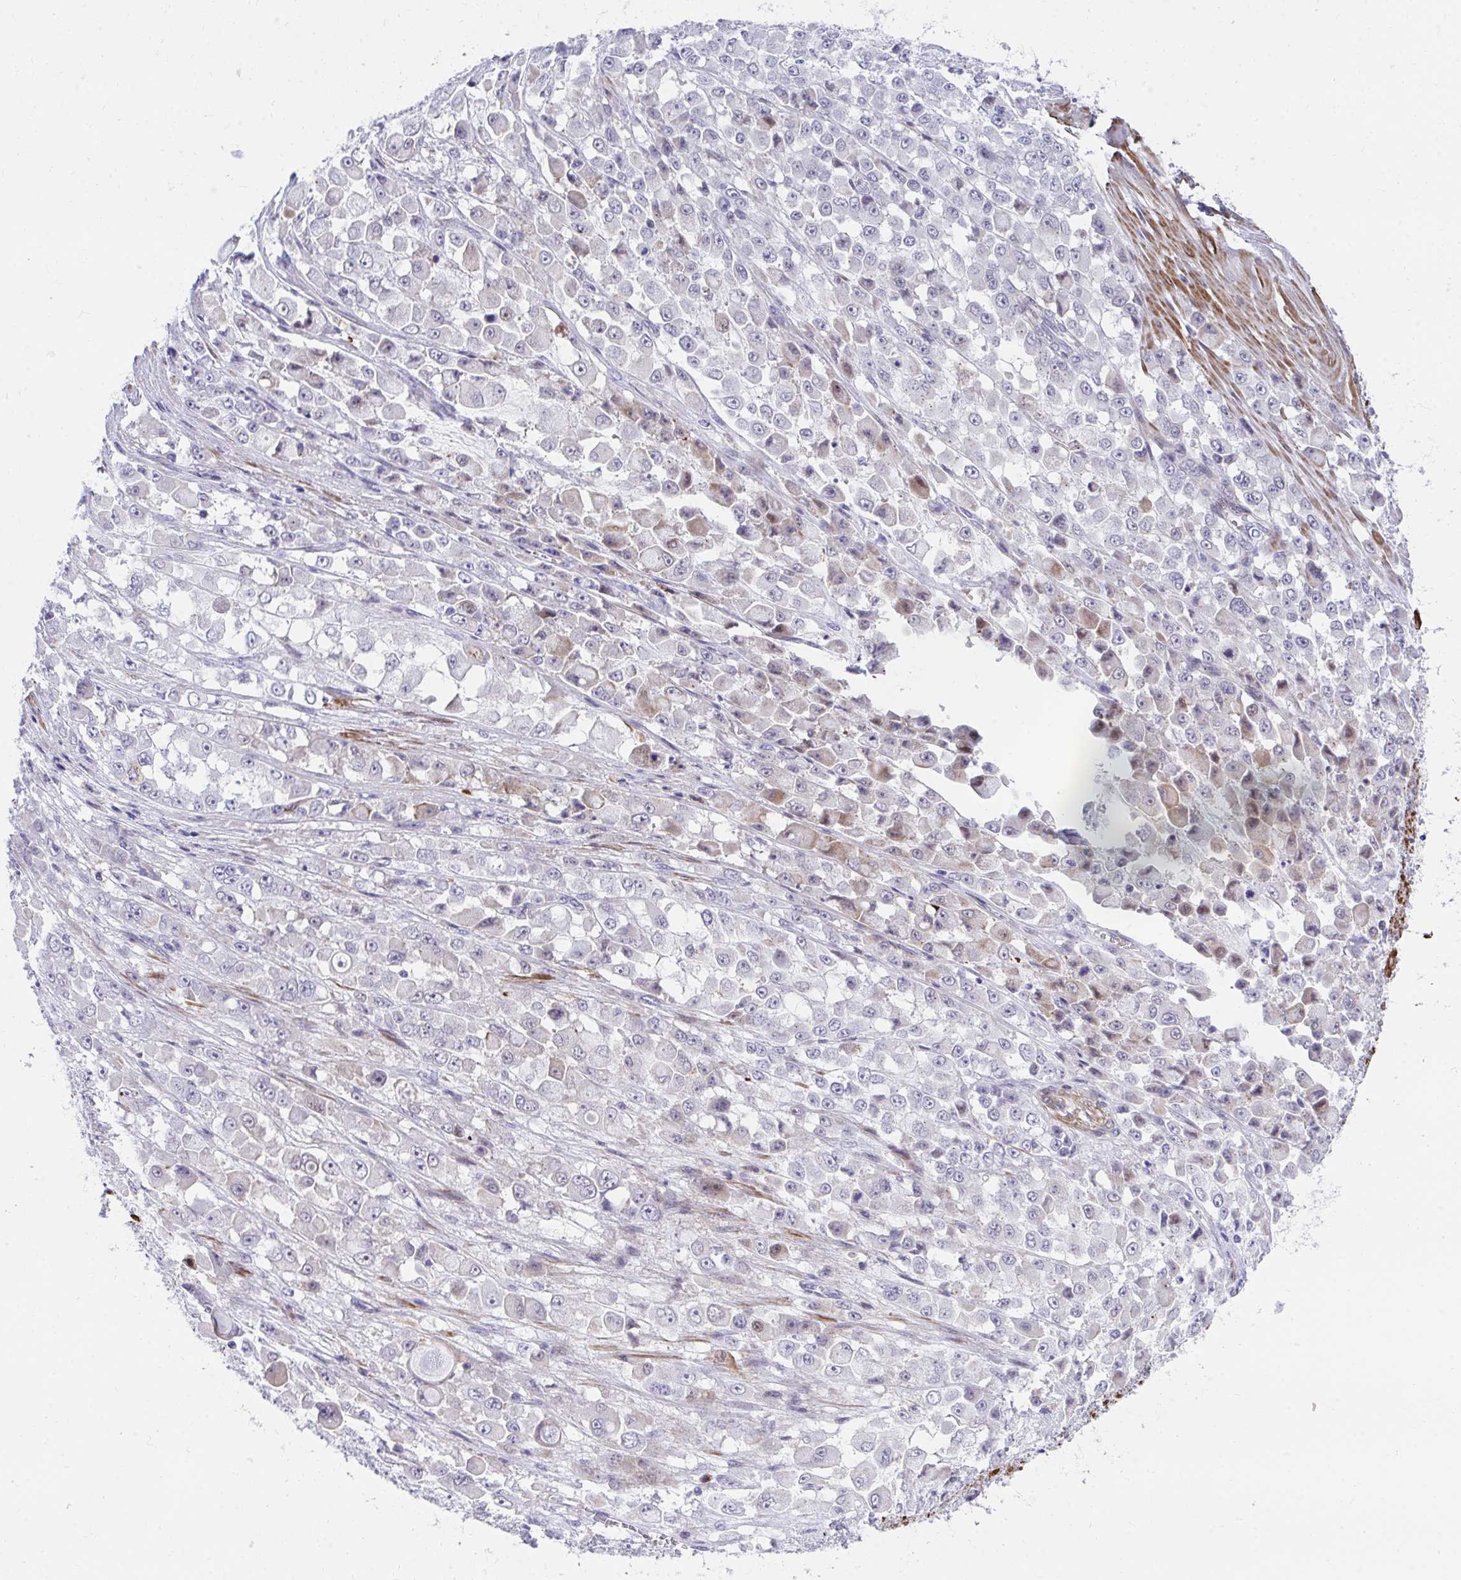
{"staining": {"intensity": "negative", "quantity": "none", "location": "none"}, "tissue": "stomach cancer", "cell_type": "Tumor cells", "image_type": "cancer", "snomed": [{"axis": "morphology", "description": "Adenocarcinoma, NOS"}, {"axis": "topography", "description": "Stomach"}], "caption": "A high-resolution micrograph shows IHC staining of stomach cancer, which exhibits no significant expression in tumor cells.", "gene": "CSTB", "patient": {"sex": "female", "age": 76}}